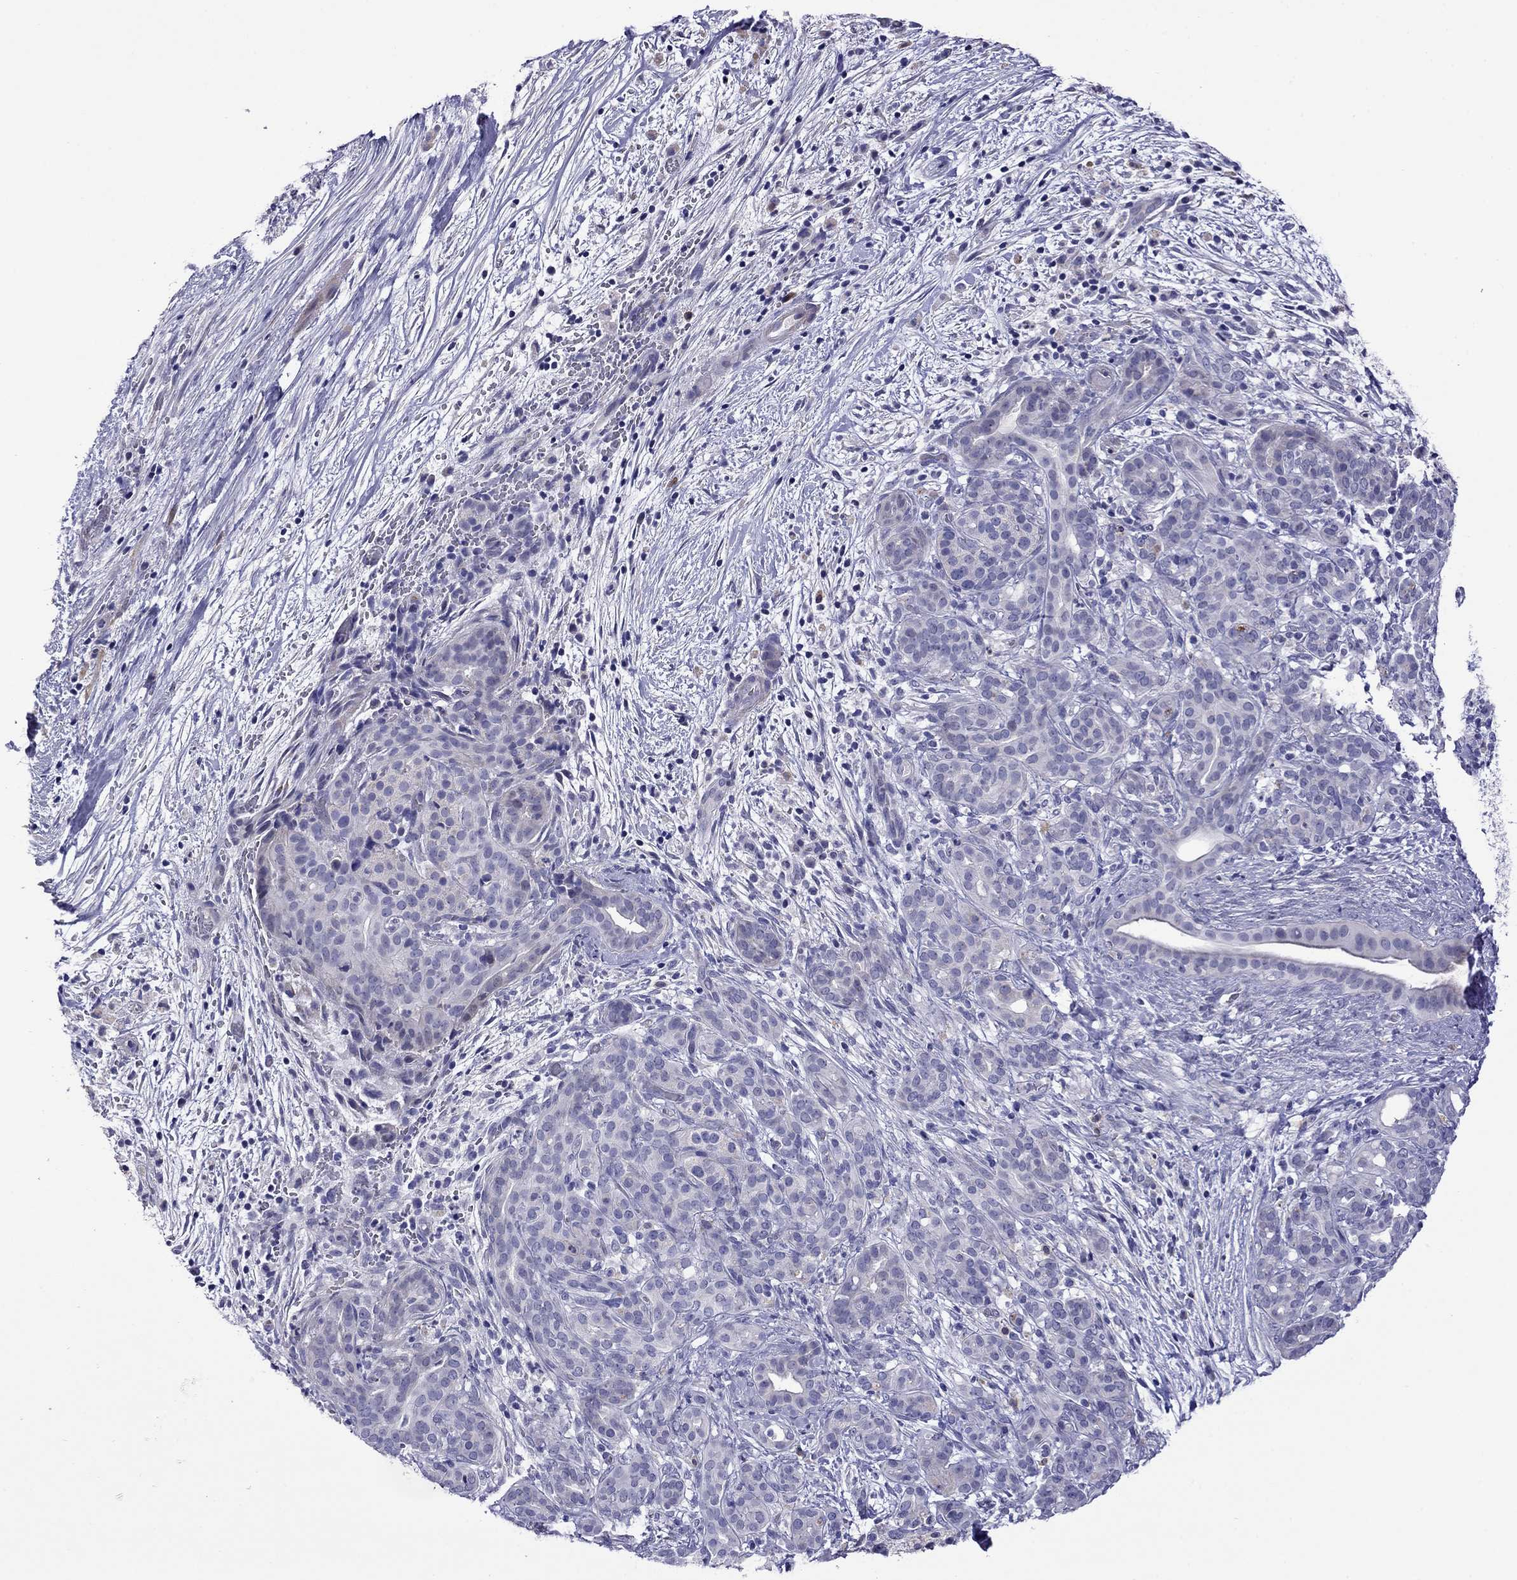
{"staining": {"intensity": "negative", "quantity": "none", "location": "none"}, "tissue": "pancreatic cancer", "cell_type": "Tumor cells", "image_type": "cancer", "snomed": [{"axis": "morphology", "description": "Adenocarcinoma, NOS"}, {"axis": "topography", "description": "Pancreas"}], "caption": "Immunohistochemistry micrograph of neoplastic tissue: human pancreatic adenocarcinoma stained with DAB exhibits no significant protein positivity in tumor cells.", "gene": "STAR", "patient": {"sex": "male", "age": 44}}